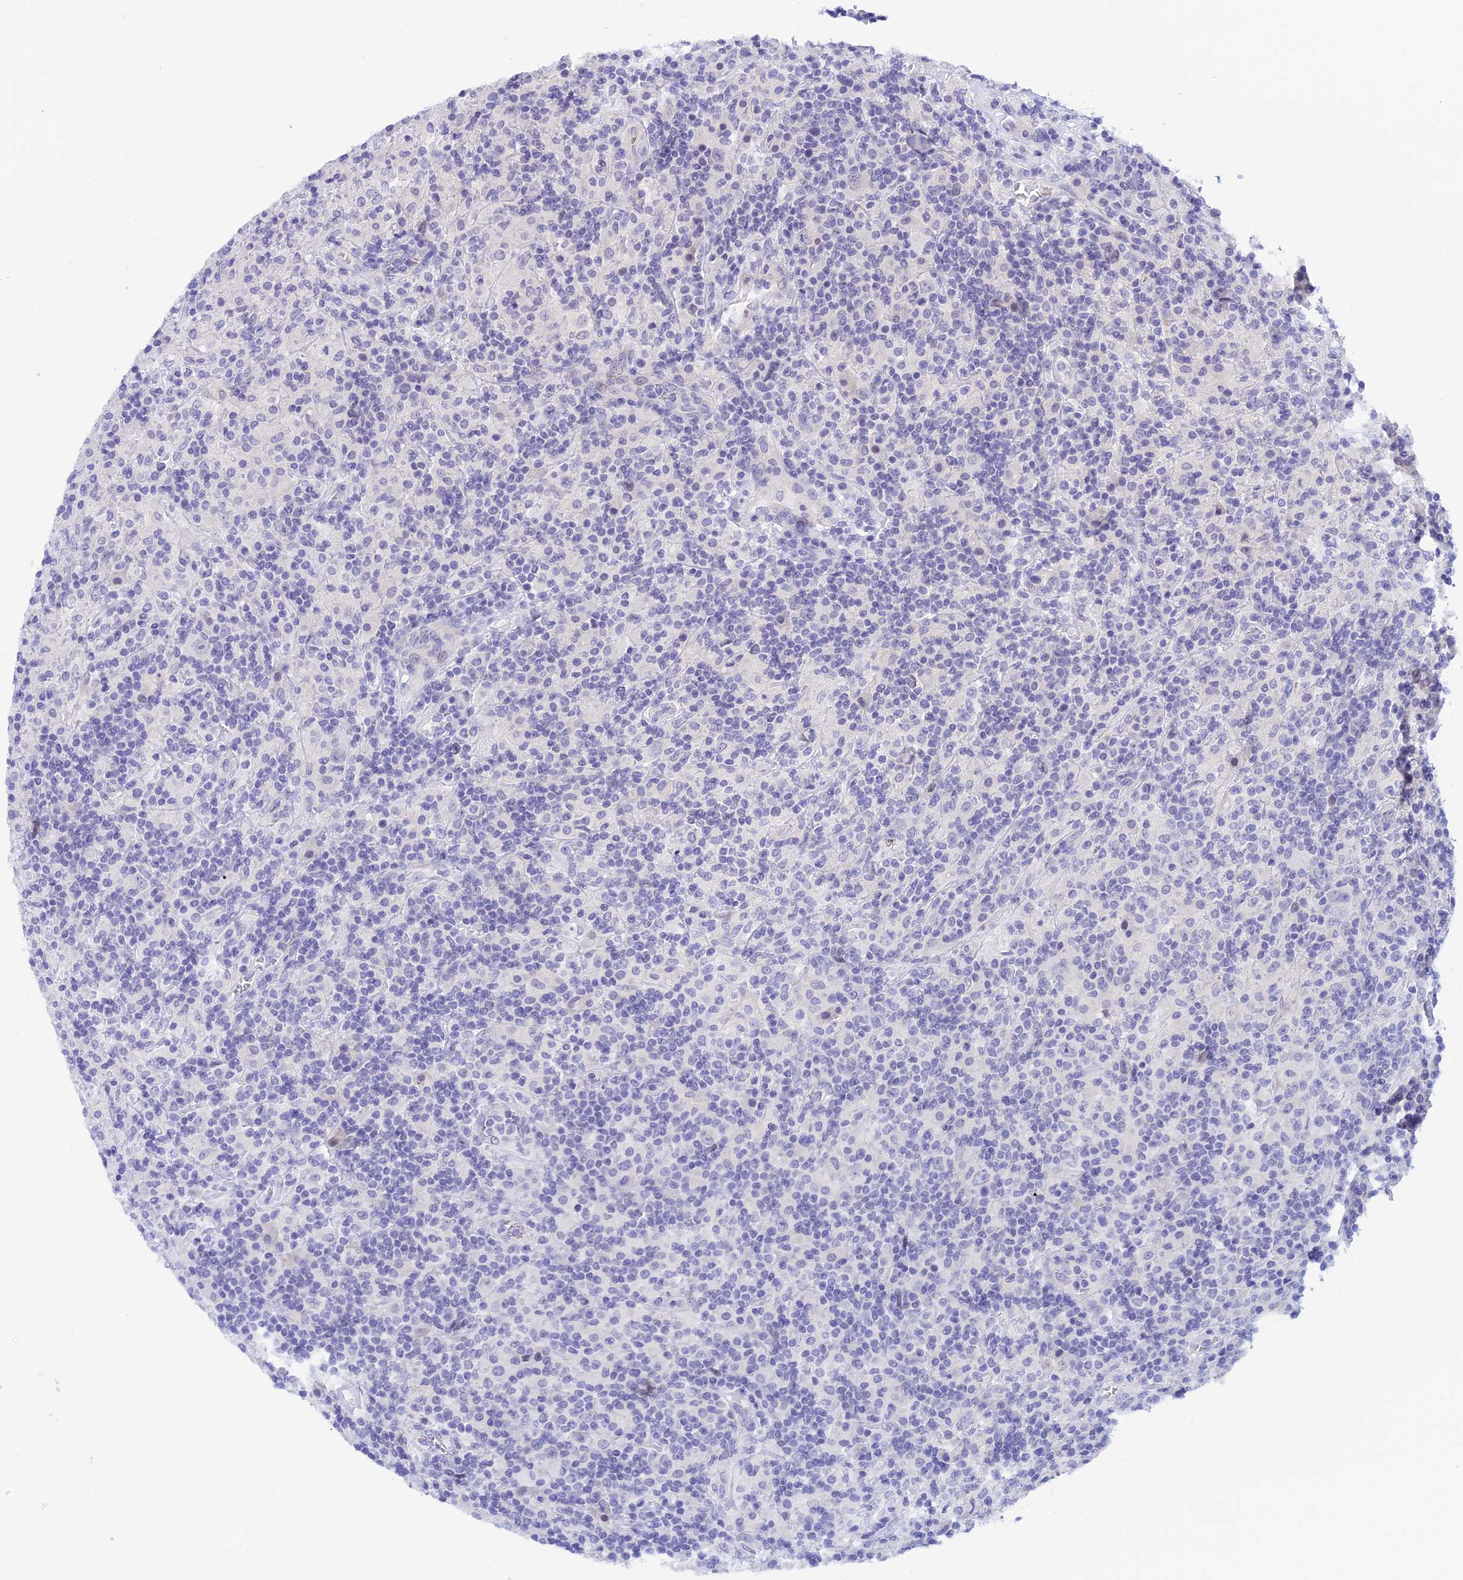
{"staining": {"intensity": "negative", "quantity": "none", "location": "none"}, "tissue": "lymphoma", "cell_type": "Tumor cells", "image_type": "cancer", "snomed": [{"axis": "morphology", "description": "Hodgkin's disease, NOS"}, {"axis": "topography", "description": "Lymph node"}], "caption": "Immunohistochemistry (IHC) of Hodgkin's disease reveals no expression in tumor cells.", "gene": "RASGEF1B", "patient": {"sex": "male", "age": 70}}